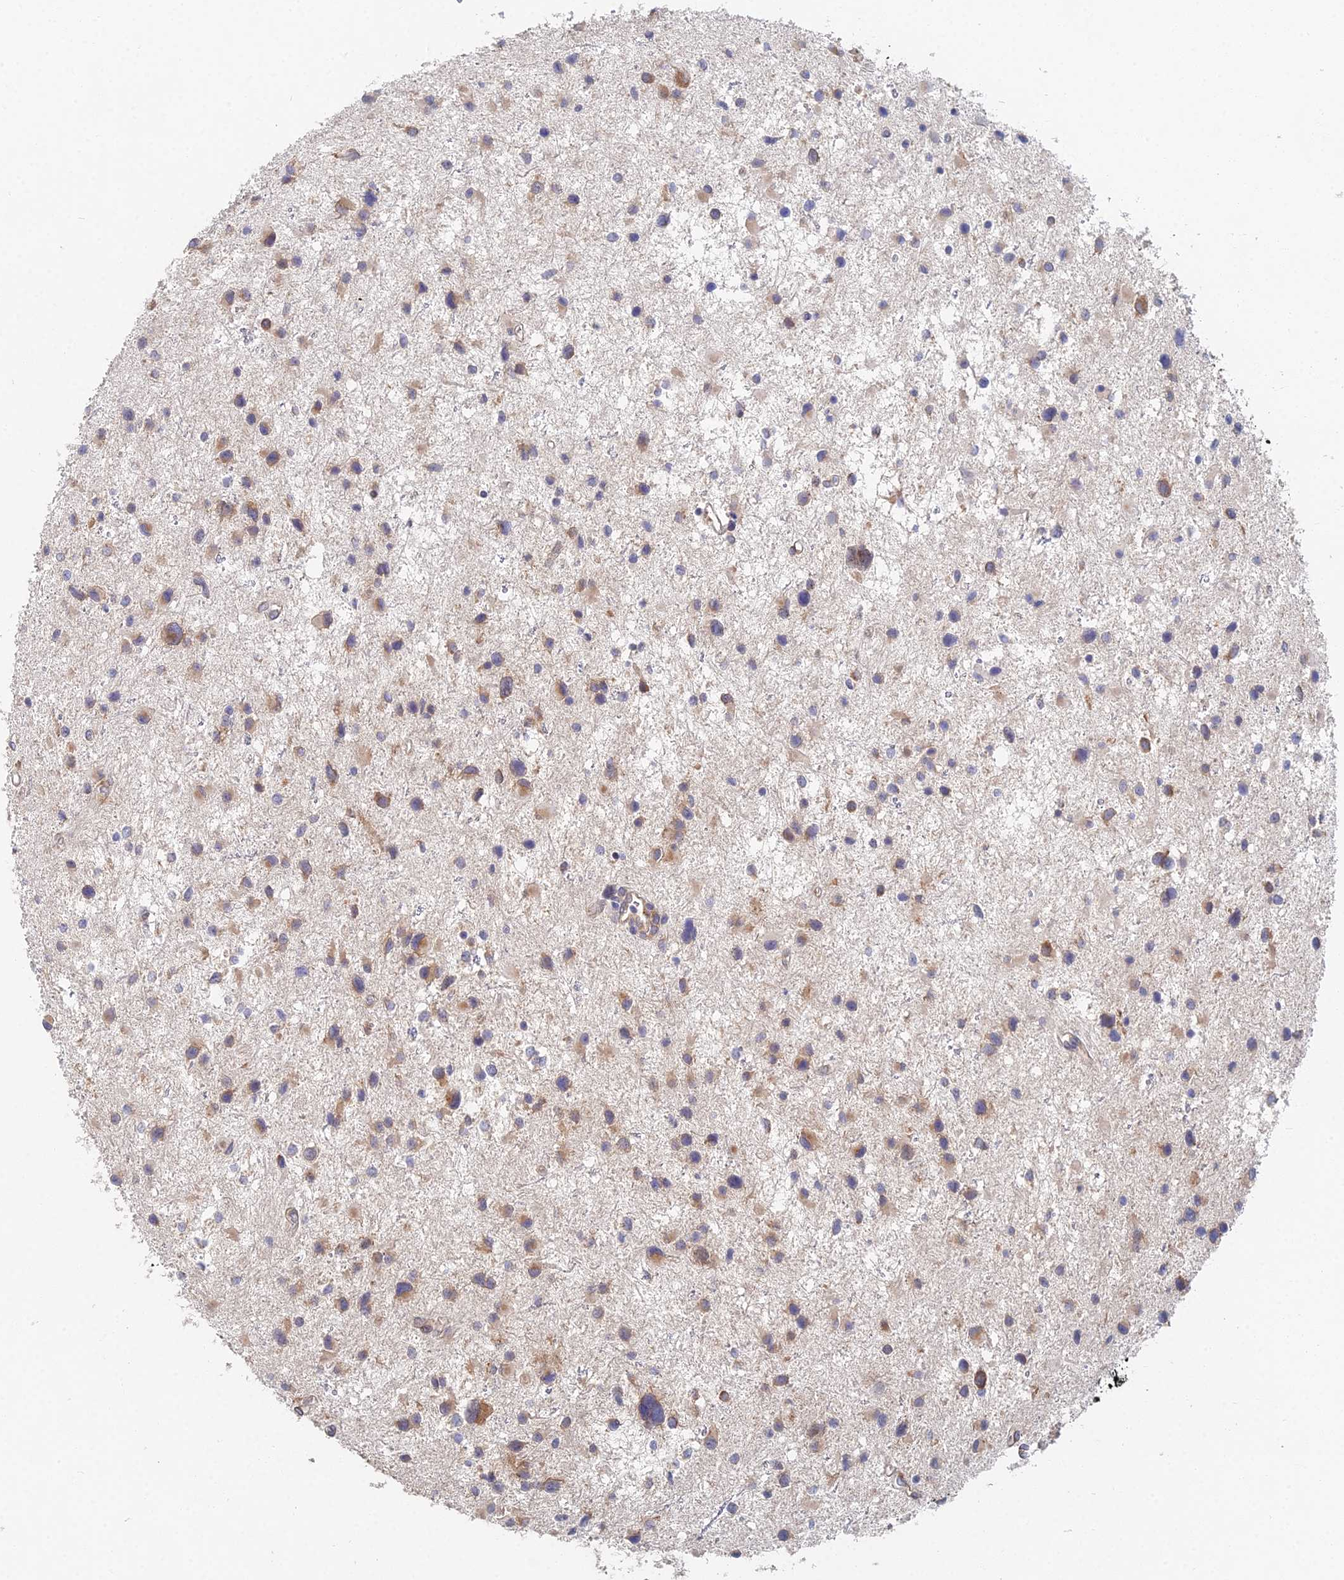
{"staining": {"intensity": "moderate", "quantity": "25%-75%", "location": "cytoplasmic/membranous"}, "tissue": "glioma", "cell_type": "Tumor cells", "image_type": "cancer", "snomed": [{"axis": "morphology", "description": "Glioma, malignant, Low grade"}, {"axis": "topography", "description": "Brain"}], "caption": "Immunohistochemical staining of human glioma shows moderate cytoplasmic/membranous protein positivity in about 25%-75% of tumor cells.", "gene": "ELOF1", "patient": {"sex": "female", "age": 32}}